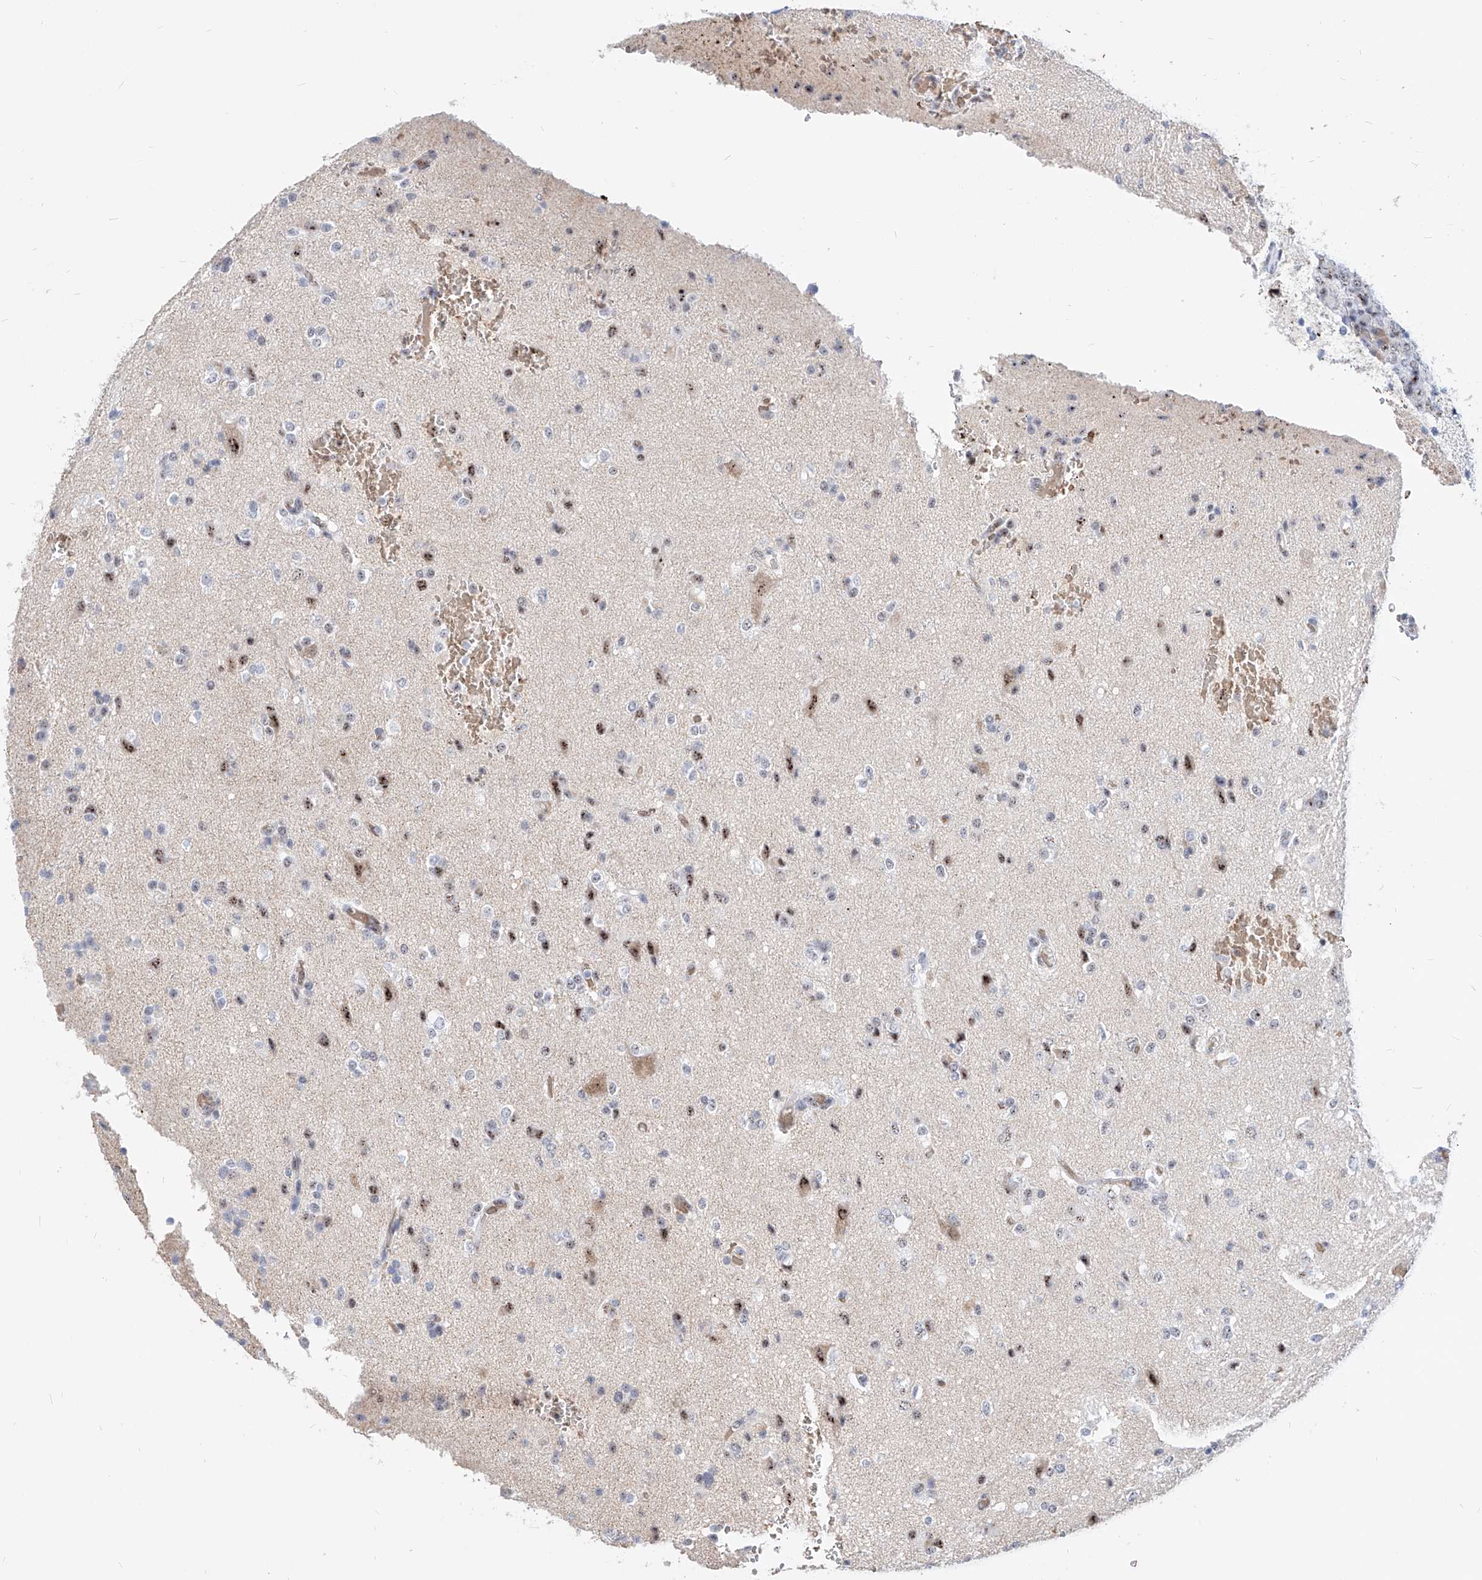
{"staining": {"intensity": "negative", "quantity": "none", "location": "none"}, "tissue": "glioma", "cell_type": "Tumor cells", "image_type": "cancer", "snomed": [{"axis": "morphology", "description": "Glioma, malignant, High grade"}, {"axis": "topography", "description": "Brain"}], "caption": "There is no significant staining in tumor cells of malignant glioma (high-grade).", "gene": "ZFP42", "patient": {"sex": "male", "age": 47}}